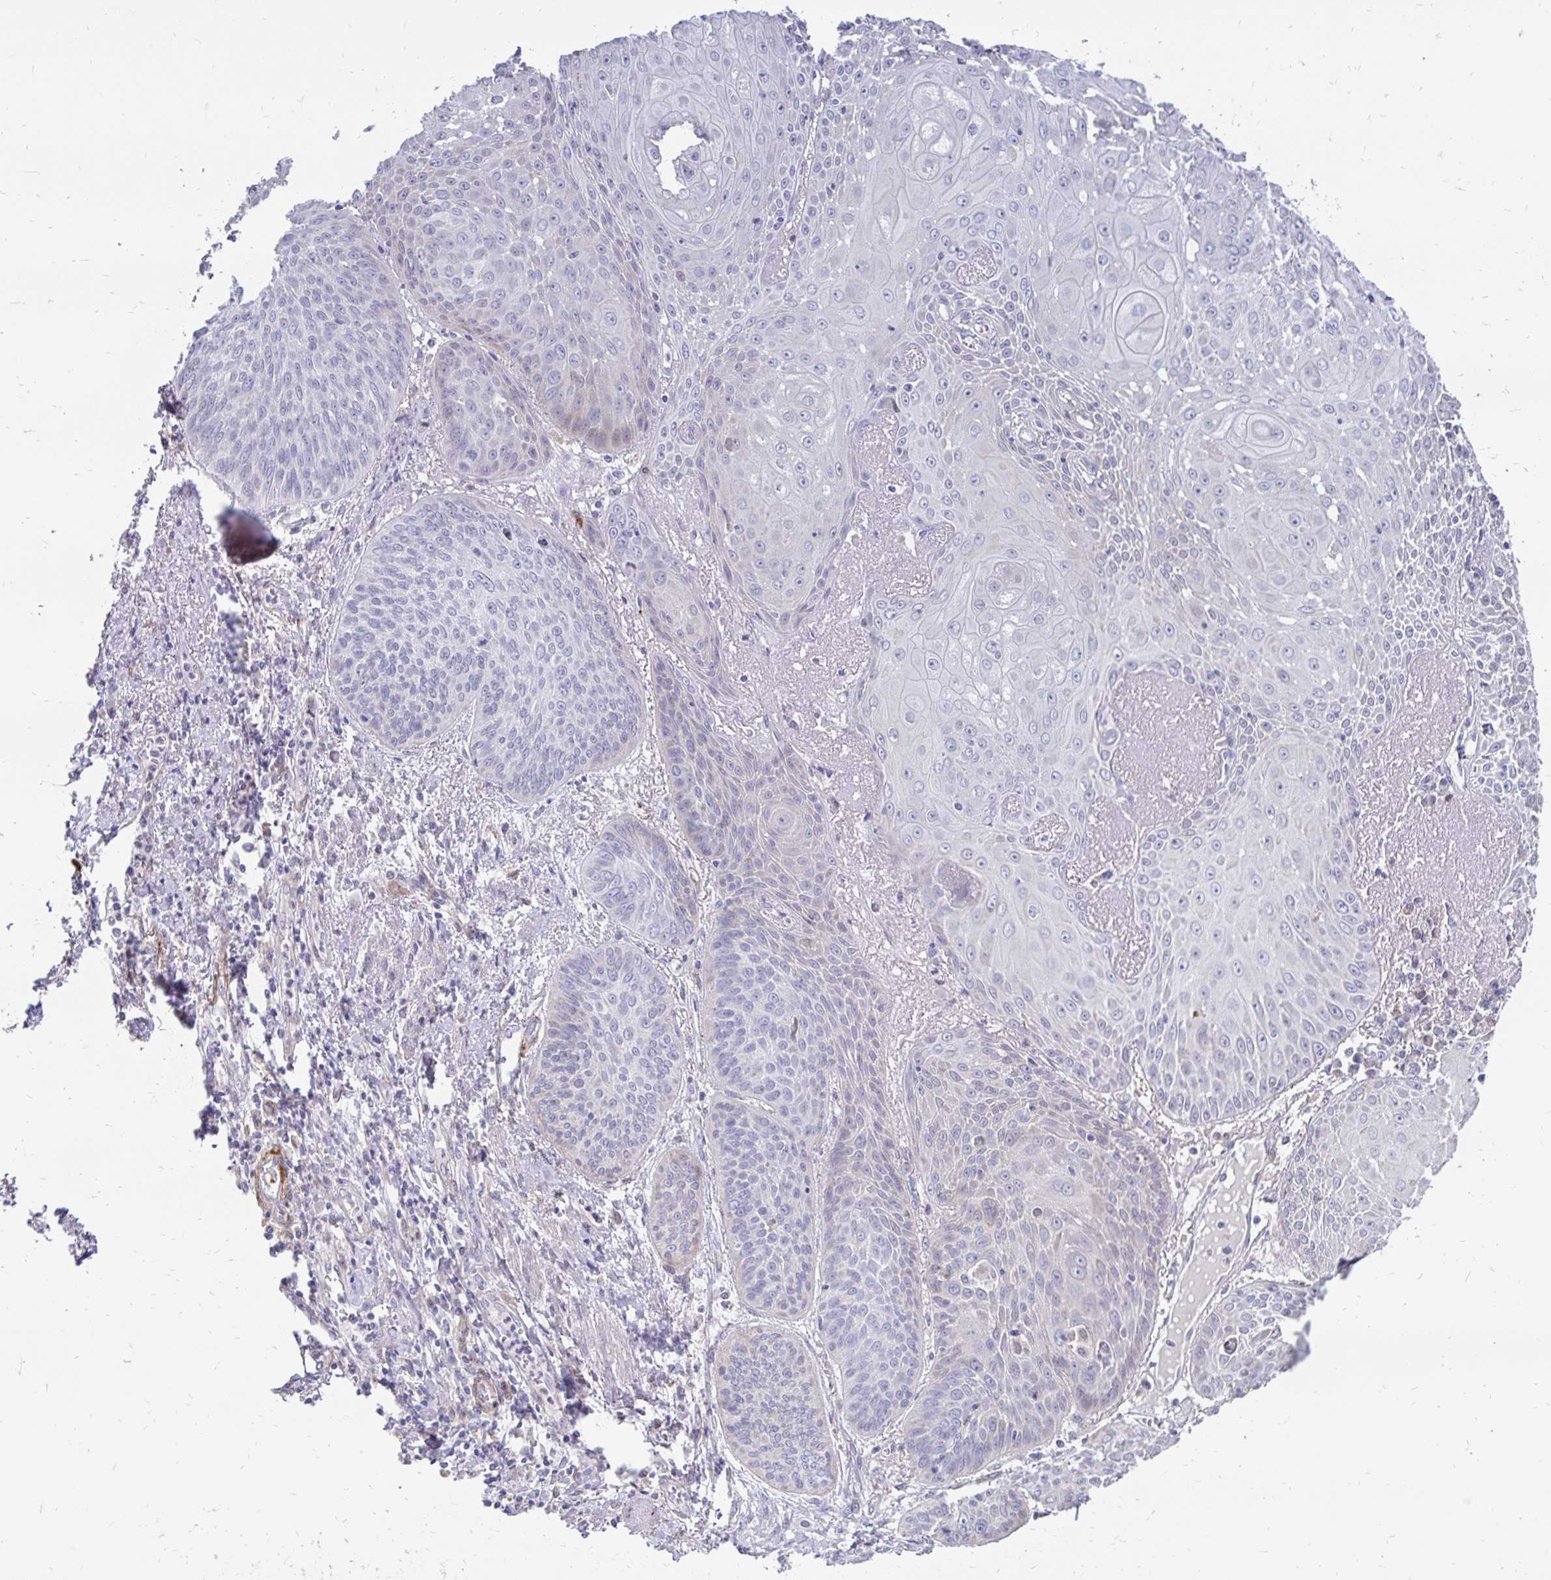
{"staining": {"intensity": "negative", "quantity": "none", "location": "none"}, "tissue": "lung cancer", "cell_type": "Tumor cells", "image_type": "cancer", "snomed": [{"axis": "morphology", "description": "Squamous cell carcinoma, NOS"}, {"axis": "topography", "description": "Lung"}], "caption": "Immunohistochemistry (IHC) histopathology image of neoplastic tissue: human lung squamous cell carcinoma stained with DAB demonstrates no significant protein staining in tumor cells. (IHC, brightfield microscopy, high magnification).", "gene": "CDKL1", "patient": {"sex": "male", "age": 74}}